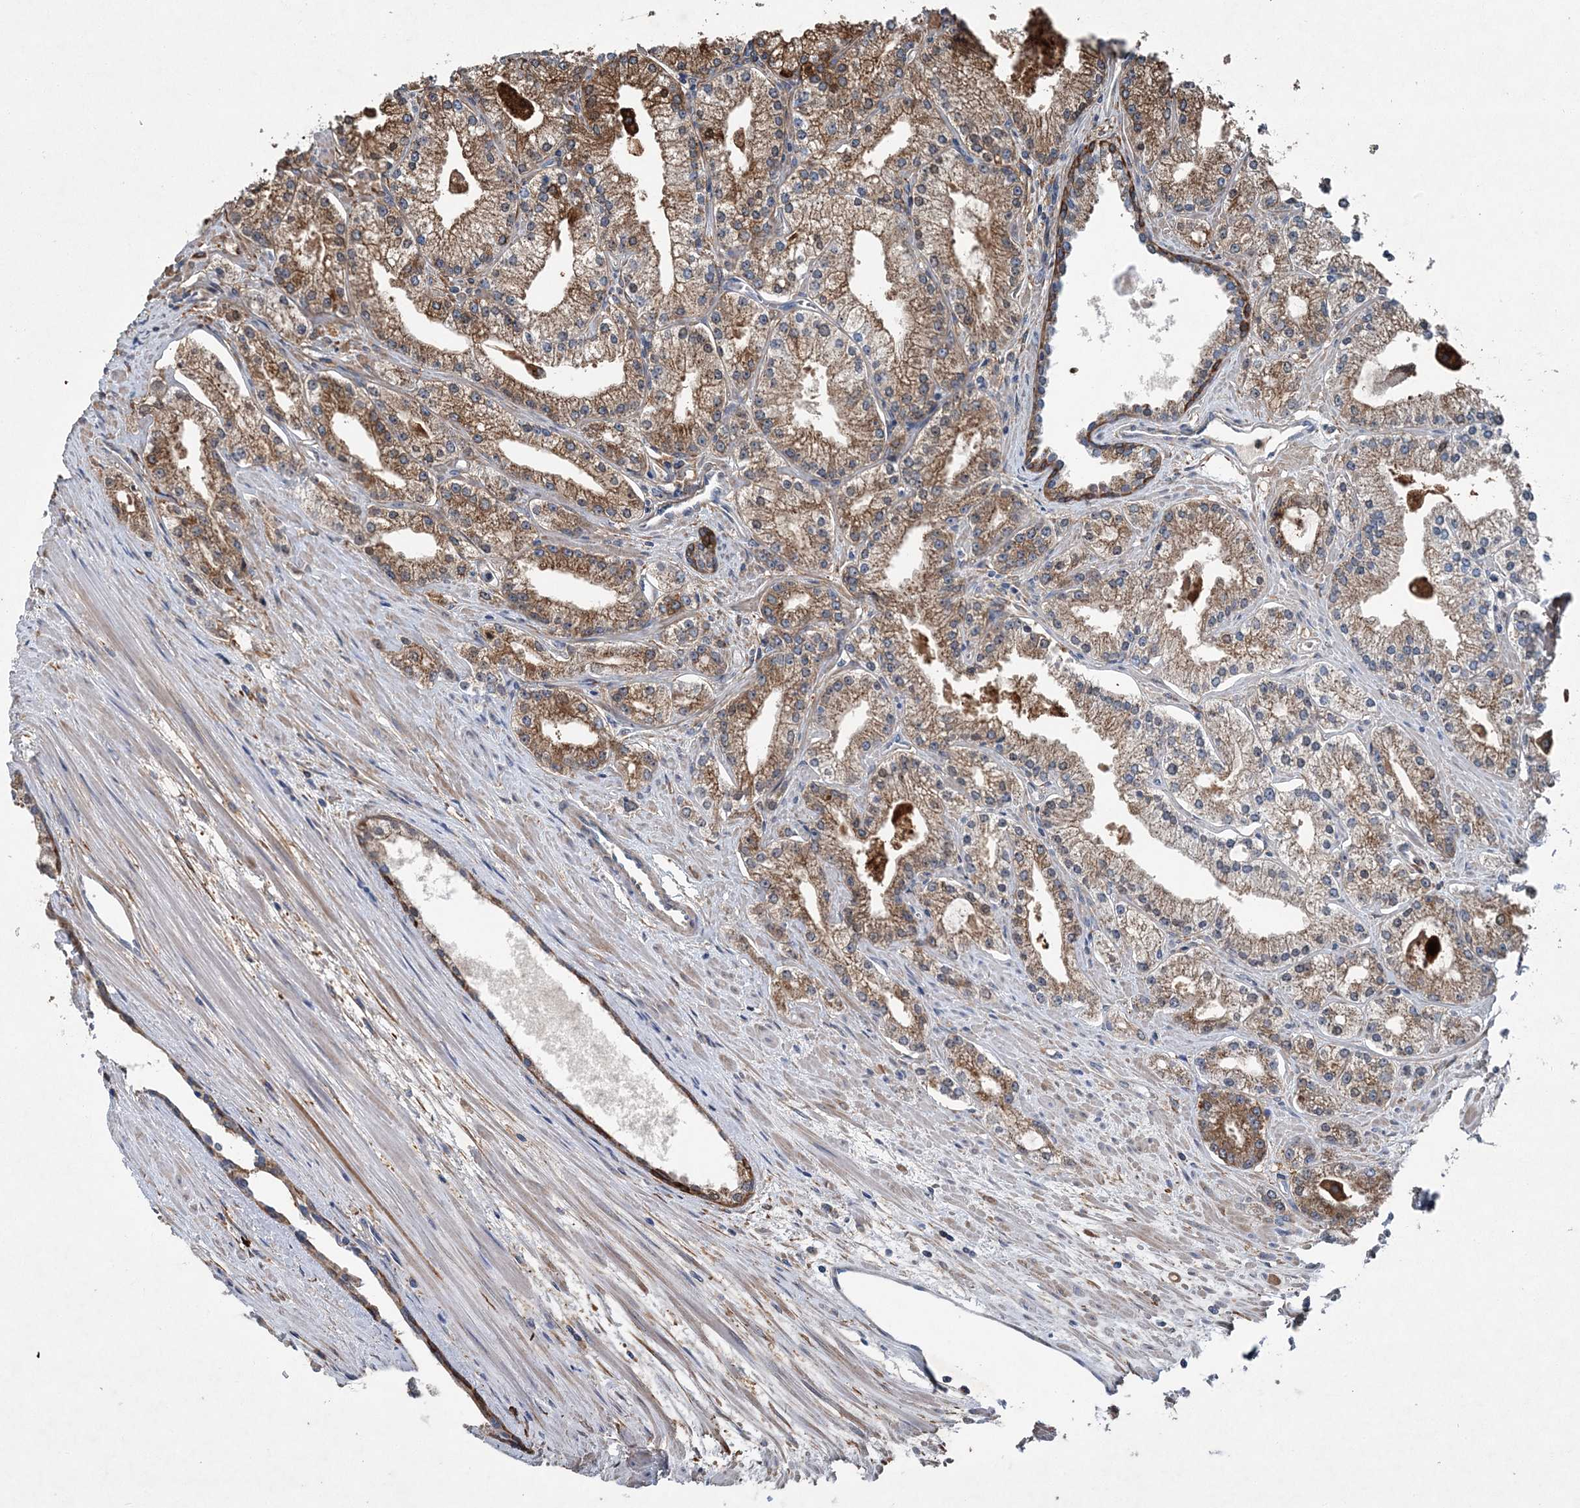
{"staining": {"intensity": "moderate", "quantity": ">75%", "location": "cytoplasmic/membranous"}, "tissue": "prostate cancer", "cell_type": "Tumor cells", "image_type": "cancer", "snomed": [{"axis": "morphology", "description": "Adenocarcinoma, Low grade"}, {"axis": "topography", "description": "Prostate"}], "caption": "Immunohistochemical staining of prostate cancer demonstrates medium levels of moderate cytoplasmic/membranous protein staining in about >75% of tumor cells.", "gene": "SPOPL", "patient": {"sex": "male", "age": 69}}